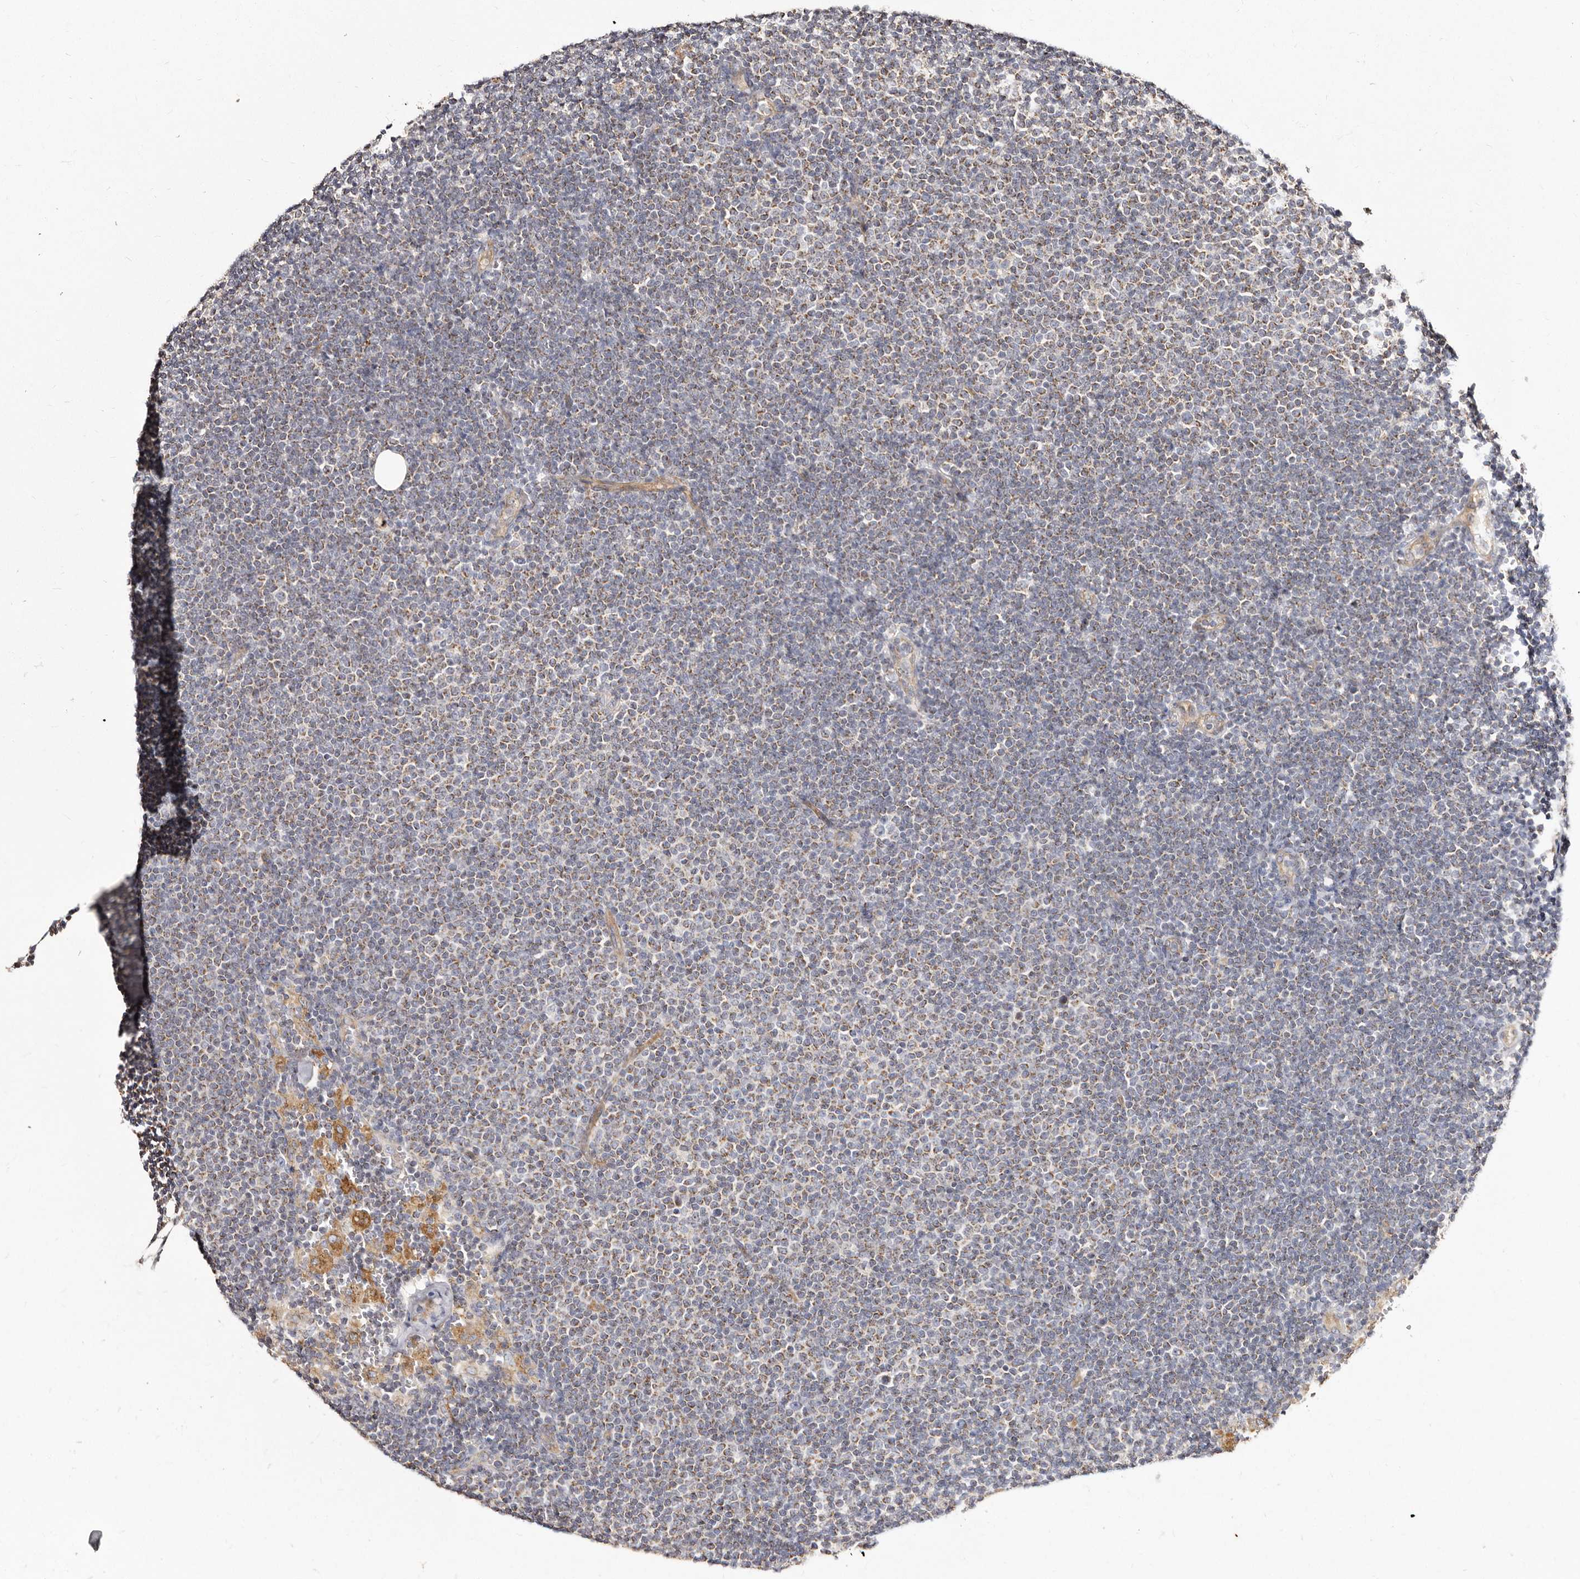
{"staining": {"intensity": "weak", "quantity": ">75%", "location": "cytoplasmic/membranous"}, "tissue": "lymphoma", "cell_type": "Tumor cells", "image_type": "cancer", "snomed": [{"axis": "morphology", "description": "Malignant lymphoma, non-Hodgkin's type, Low grade"}, {"axis": "topography", "description": "Lymph node"}], "caption": "Malignant lymphoma, non-Hodgkin's type (low-grade) stained with a brown dye exhibits weak cytoplasmic/membranous positive positivity in about >75% of tumor cells.", "gene": "BAIAP2L1", "patient": {"sex": "female", "age": 53}}